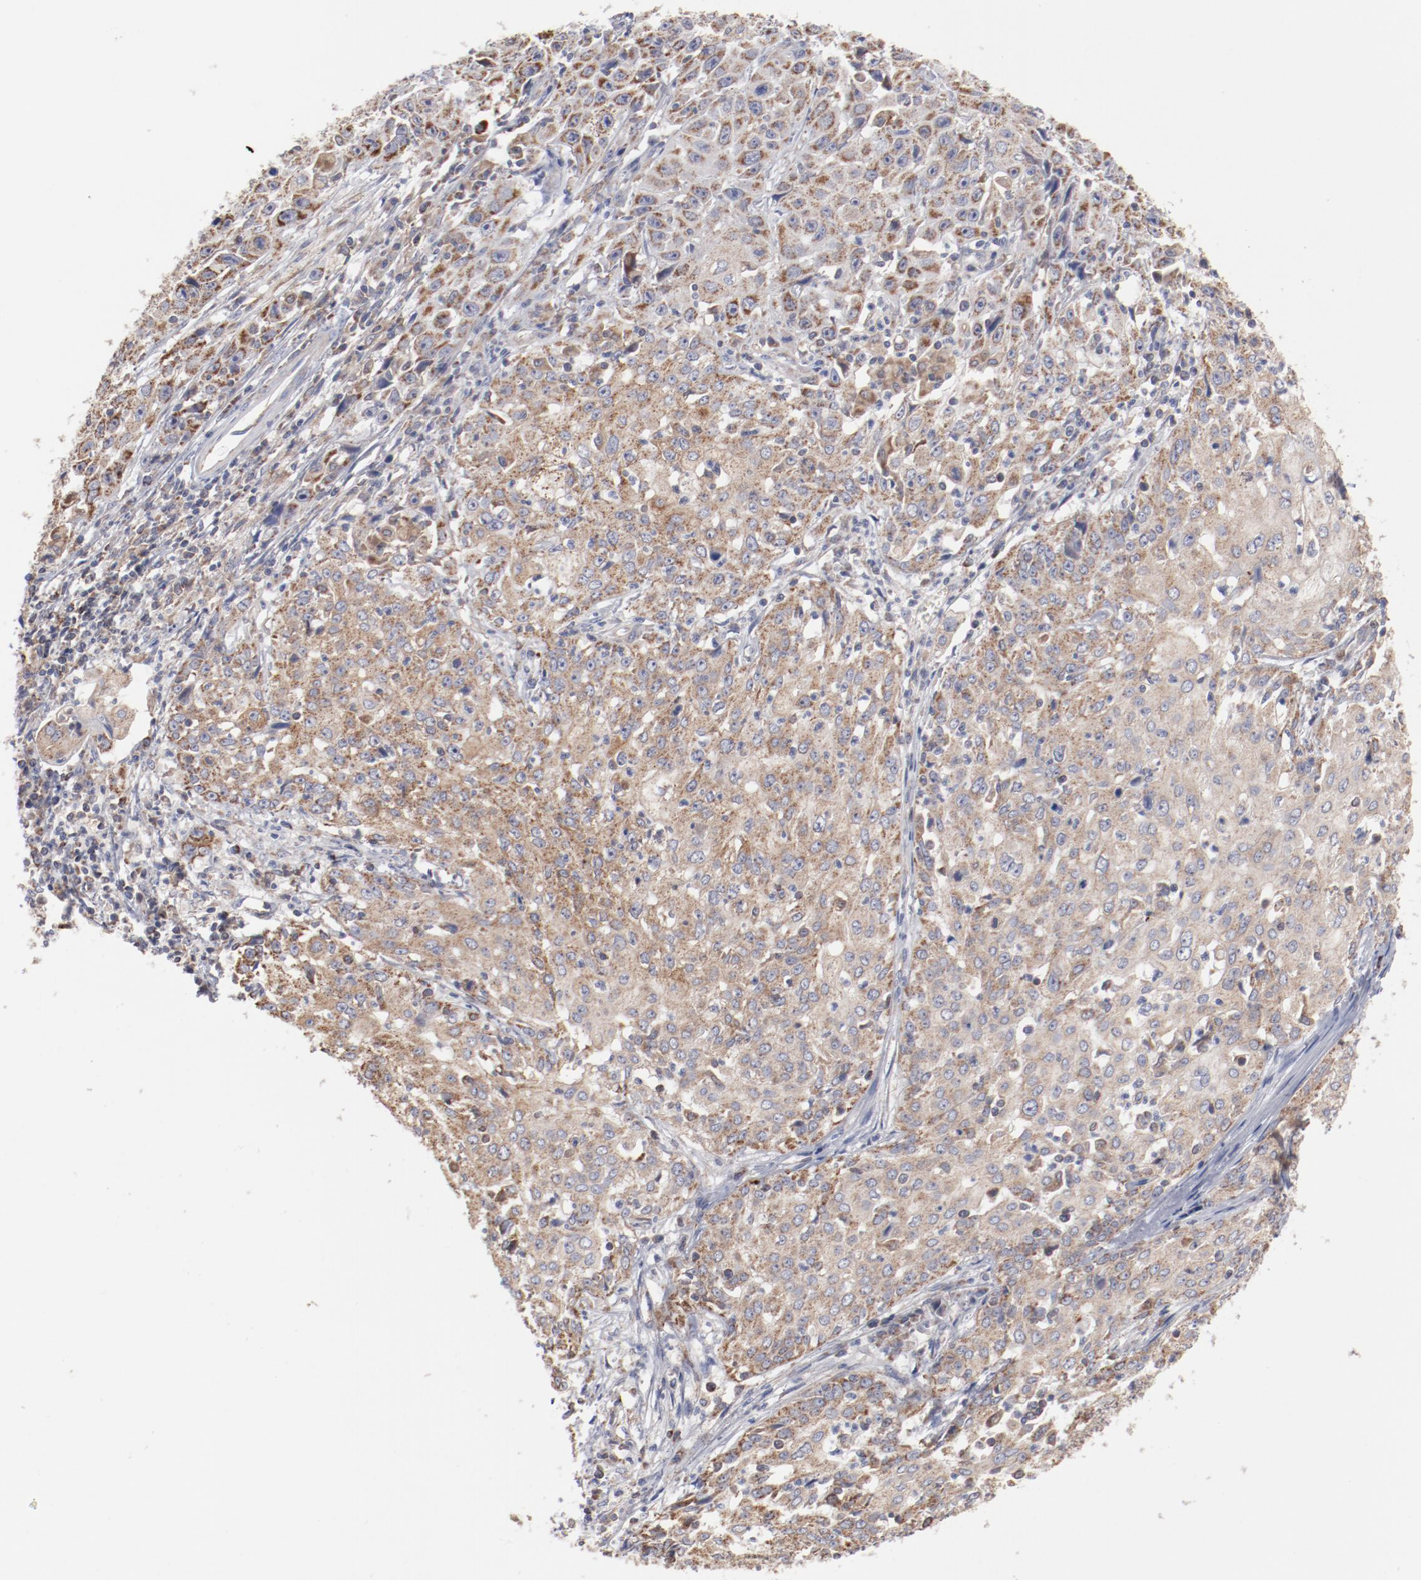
{"staining": {"intensity": "moderate", "quantity": ">75%", "location": "cytoplasmic/membranous"}, "tissue": "cervical cancer", "cell_type": "Tumor cells", "image_type": "cancer", "snomed": [{"axis": "morphology", "description": "Squamous cell carcinoma, NOS"}, {"axis": "topography", "description": "Cervix"}], "caption": "High-power microscopy captured an immunohistochemistry (IHC) image of cervical cancer, revealing moderate cytoplasmic/membranous expression in about >75% of tumor cells.", "gene": "PPFIBP2", "patient": {"sex": "female", "age": 39}}